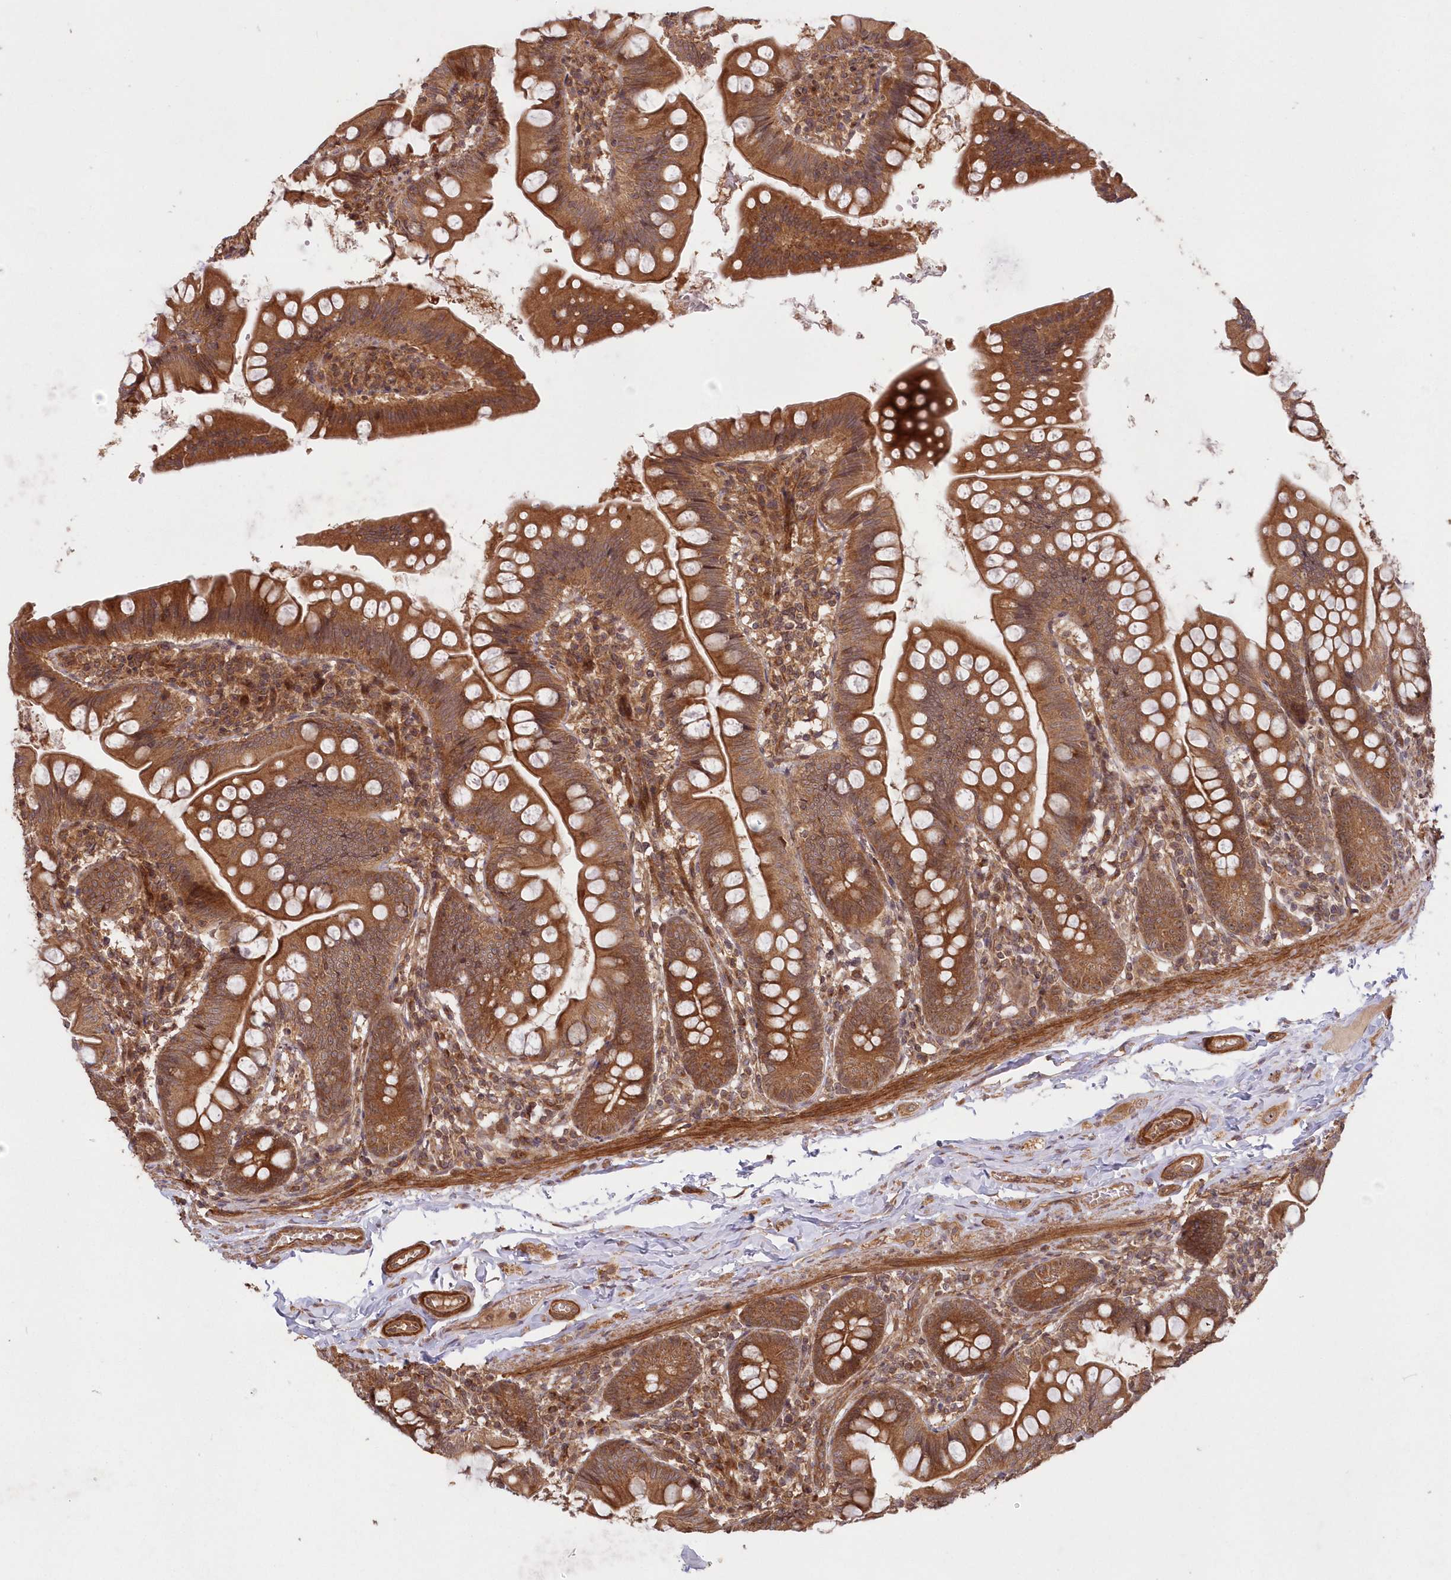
{"staining": {"intensity": "strong", "quantity": ">75%", "location": "cytoplasmic/membranous"}, "tissue": "small intestine", "cell_type": "Glandular cells", "image_type": "normal", "snomed": [{"axis": "morphology", "description": "Normal tissue, NOS"}, {"axis": "topography", "description": "Small intestine"}], "caption": "IHC of normal small intestine exhibits high levels of strong cytoplasmic/membranous positivity in approximately >75% of glandular cells. The staining was performed using DAB to visualize the protein expression in brown, while the nuclei were stained in blue with hematoxylin (Magnification: 20x).", "gene": "TBCA", "patient": {"sex": "male", "age": 7}}